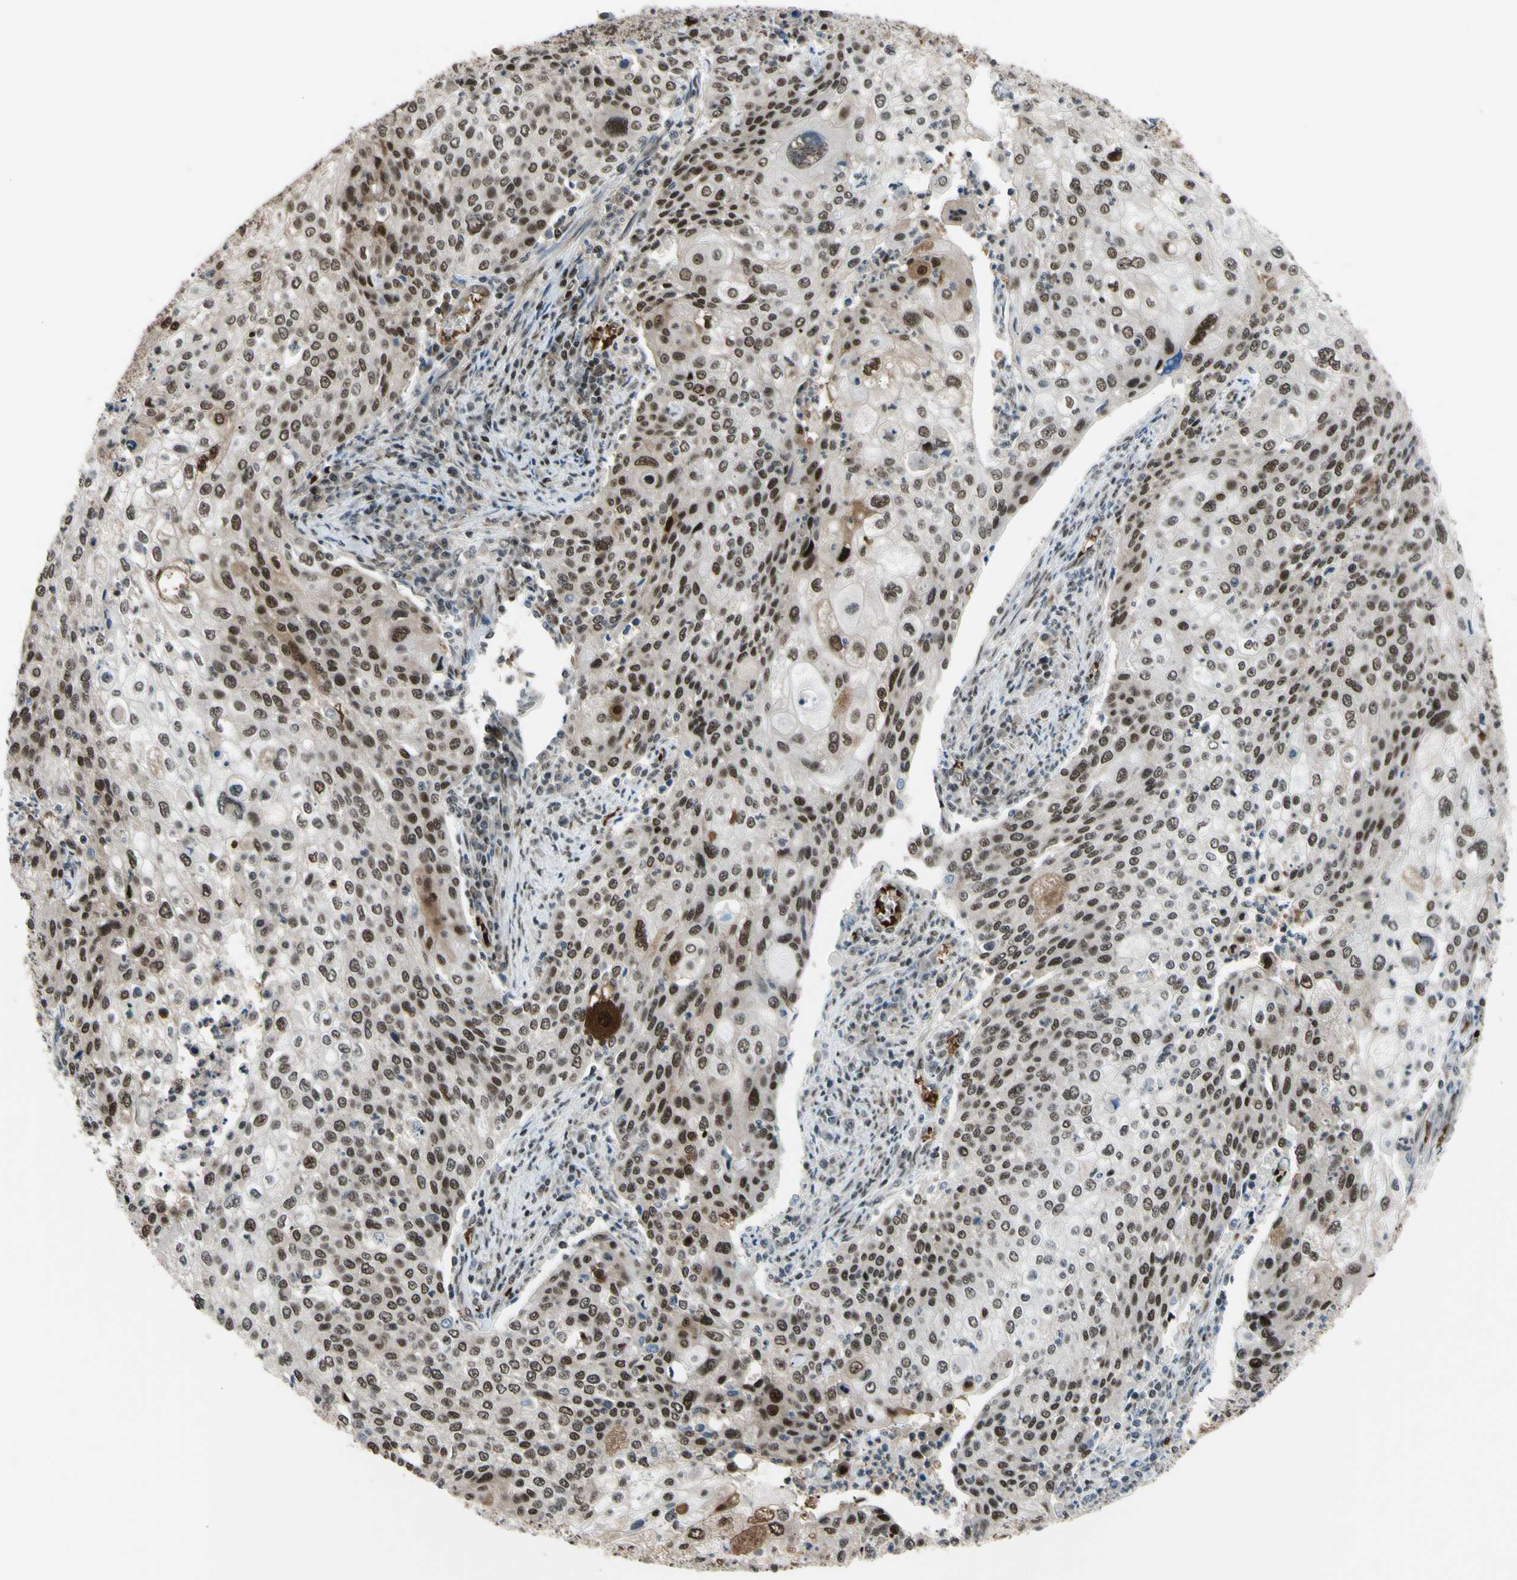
{"staining": {"intensity": "strong", "quantity": ">75%", "location": "cytoplasmic/membranous,nuclear"}, "tissue": "cervical cancer", "cell_type": "Tumor cells", "image_type": "cancer", "snomed": [{"axis": "morphology", "description": "Squamous cell carcinoma, NOS"}, {"axis": "topography", "description": "Cervix"}], "caption": "Strong cytoplasmic/membranous and nuclear expression for a protein is appreciated in approximately >75% of tumor cells of cervical cancer (squamous cell carcinoma) using immunohistochemistry (IHC).", "gene": "THAP12", "patient": {"sex": "female", "age": 40}}